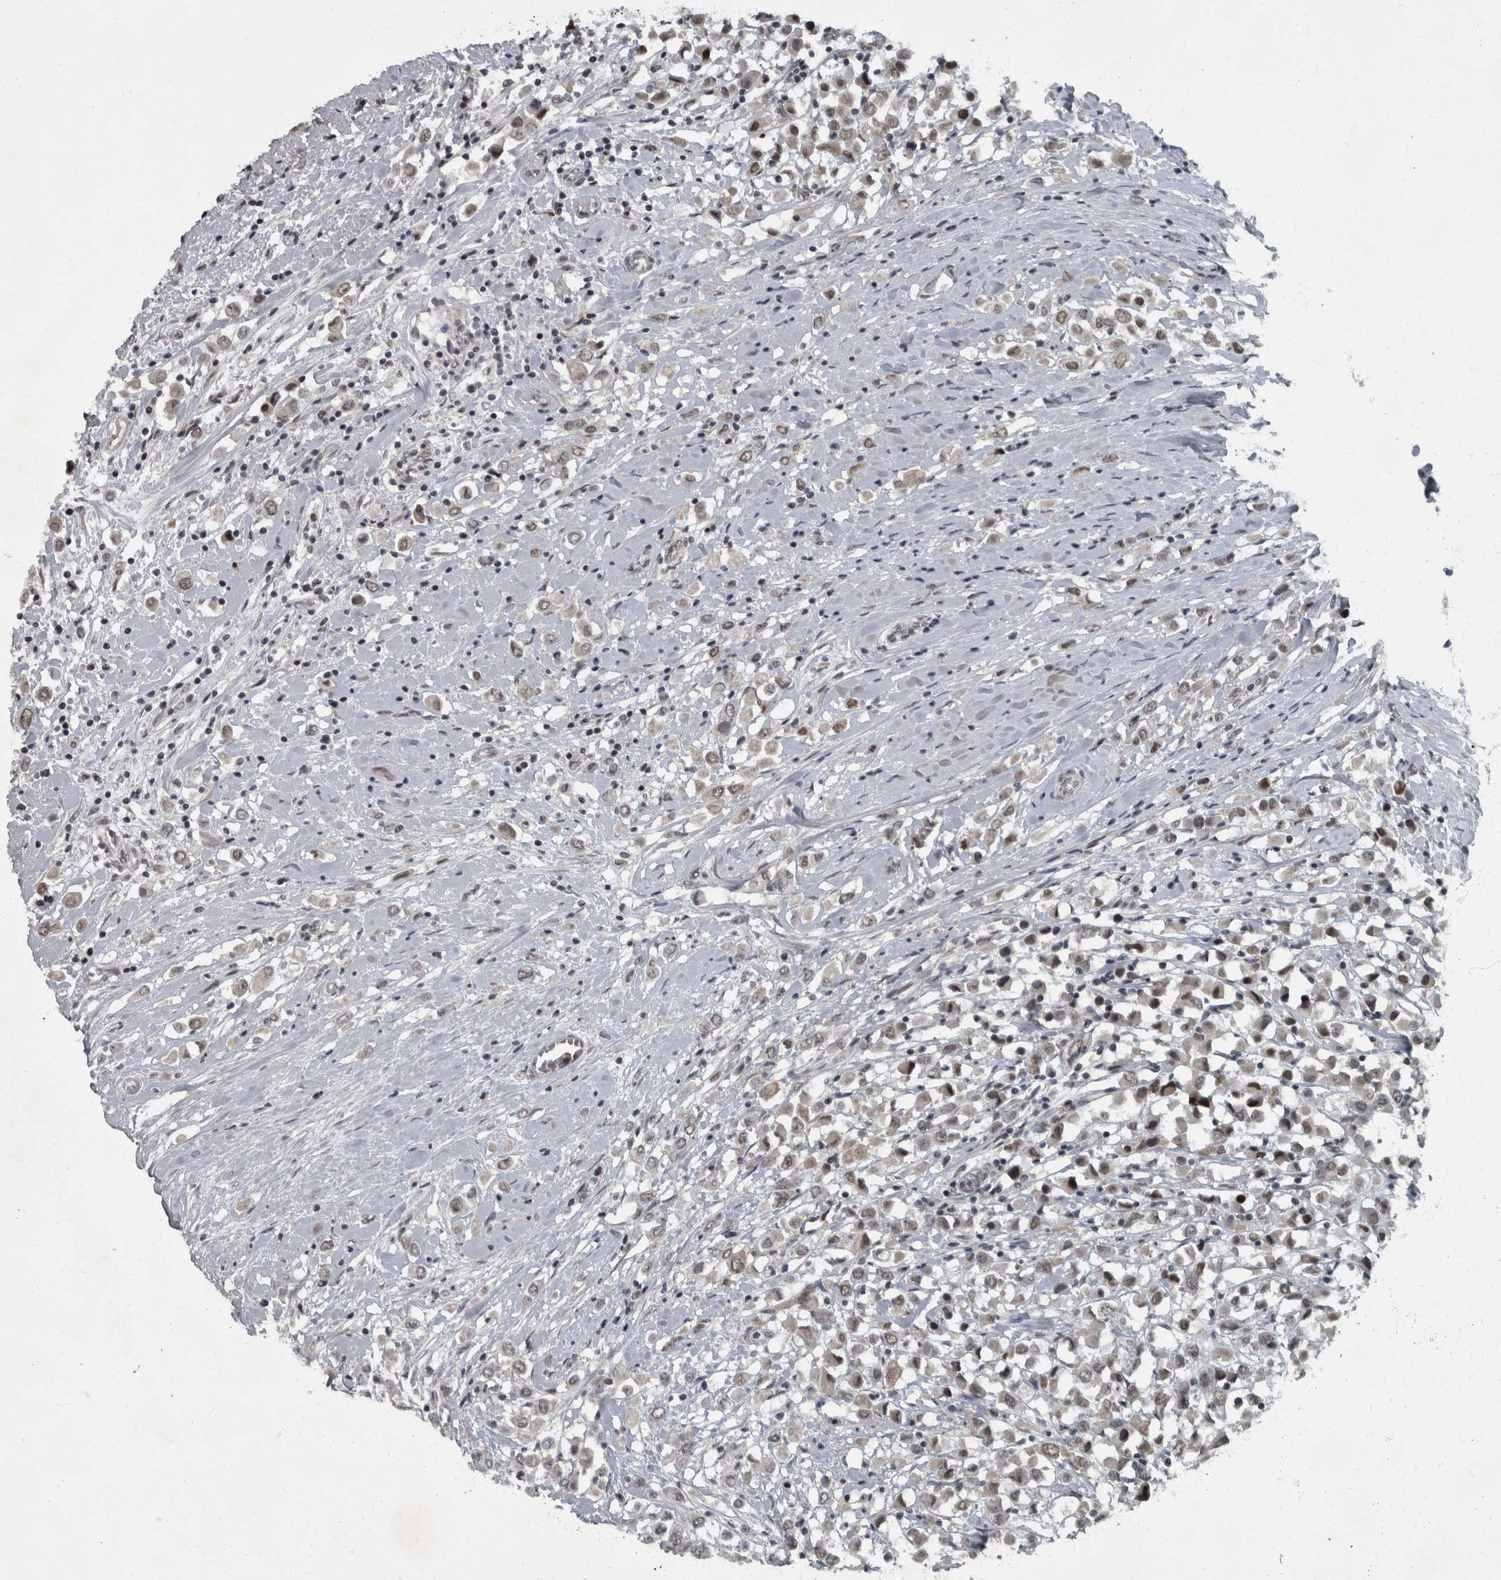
{"staining": {"intensity": "moderate", "quantity": ">75%", "location": "nuclear"}, "tissue": "breast cancer", "cell_type": "Tumor cells", "image_type": "cancer", "snomed": [{"axis": "morphology", "description": "Duct carcinoma"}, {"axis": "topography", "description": "Breast"}], "caption": "Protein staining of breast cancer tissue shows moderate nuclear staining in approximately >75% of tumor cells. The staining was performed using DAB, with brown indicating positive protein expression. Nuclei are stained blue with hematoxylin.", "gene": "WDR33", "patient": {"sex": "female", "age": 61}}